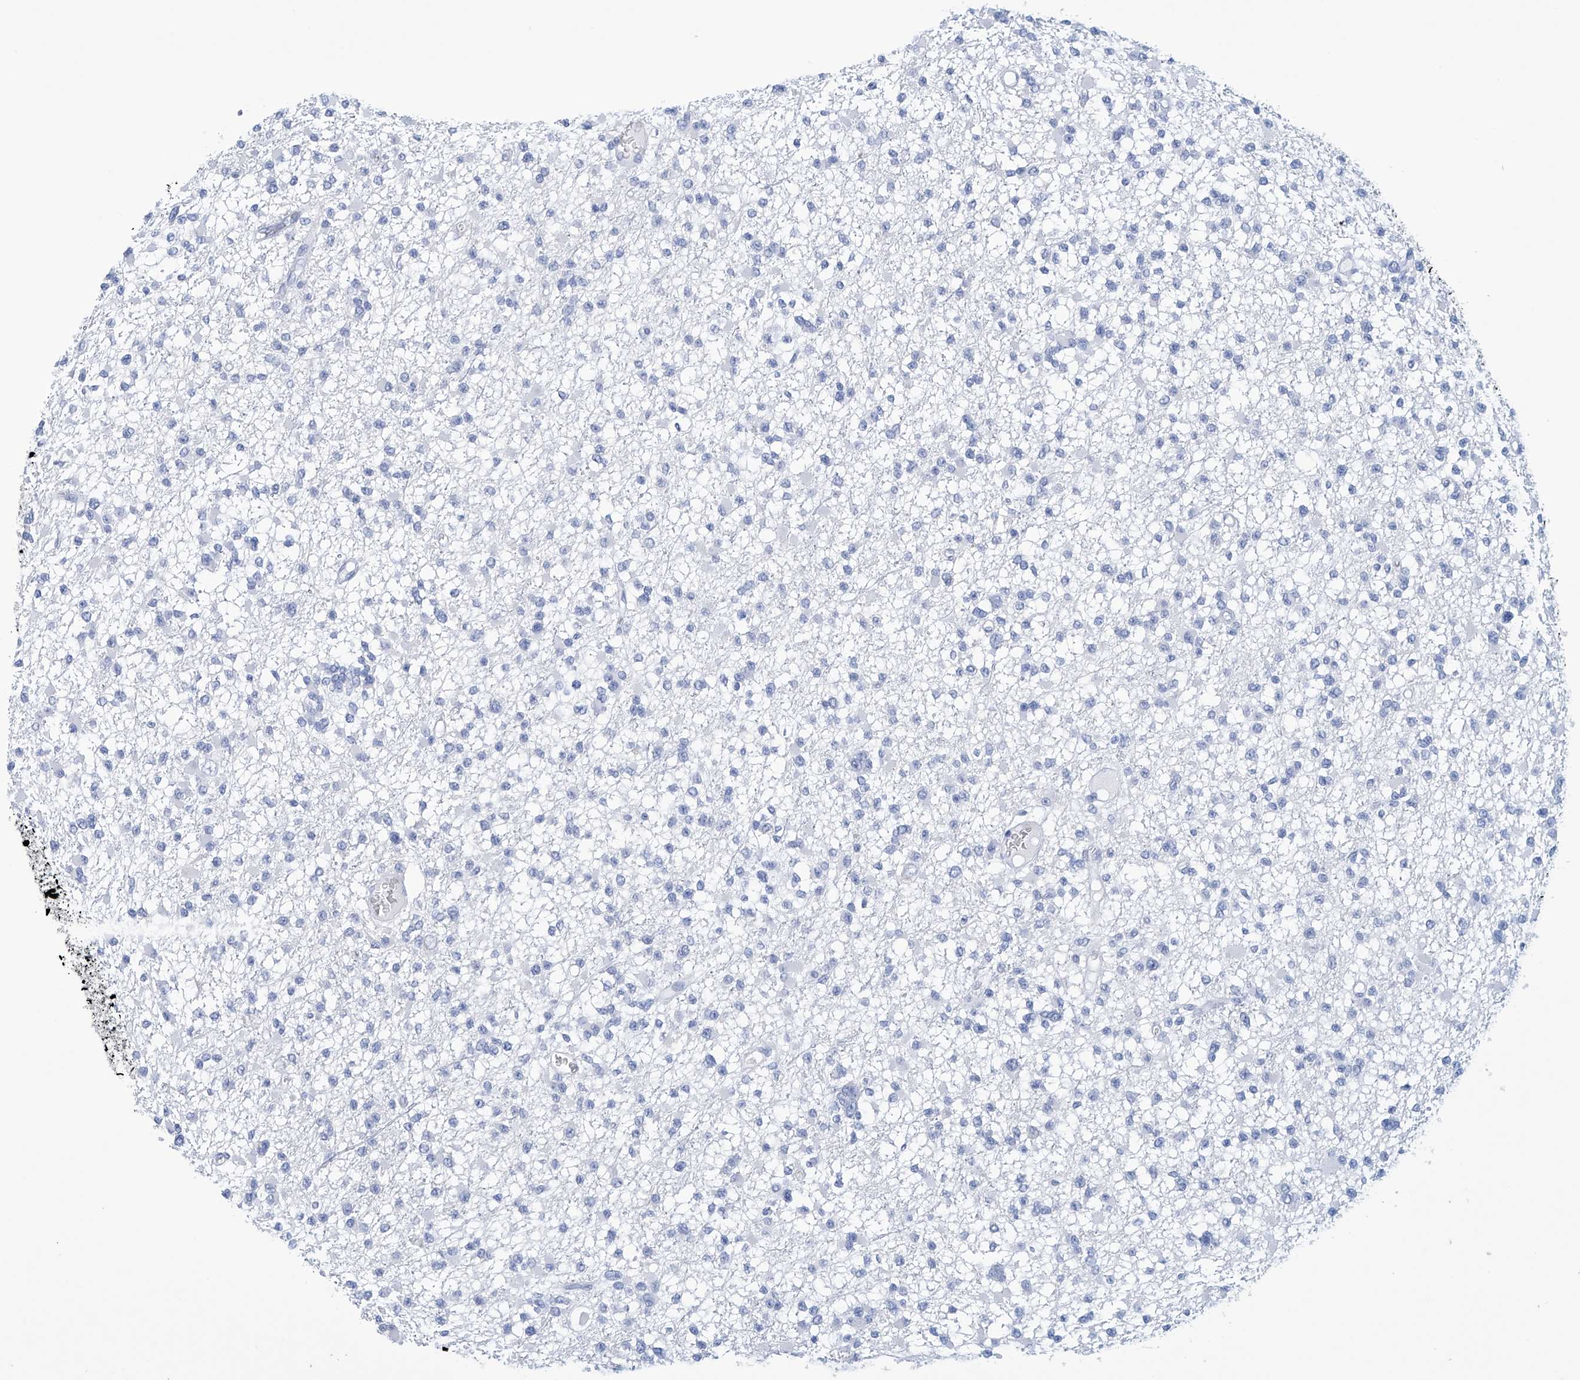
{"staining": {"intensity": "negative", "quantity": "none", "location": "none"}, "tissue": "glioma", "cell_type": "Tumor cells", "image_type": "cancer", "snomed": [{"axis": "morphology", "description": "Glioma, malignant, Low grade"}, {"axis": "topography", "description": "Brain"}], "caption": "There is no significant staining in tumor cells of low-grade glioma (malignant).", "gene": "DSP", "patient": {"sex": "female", "age": 22}}